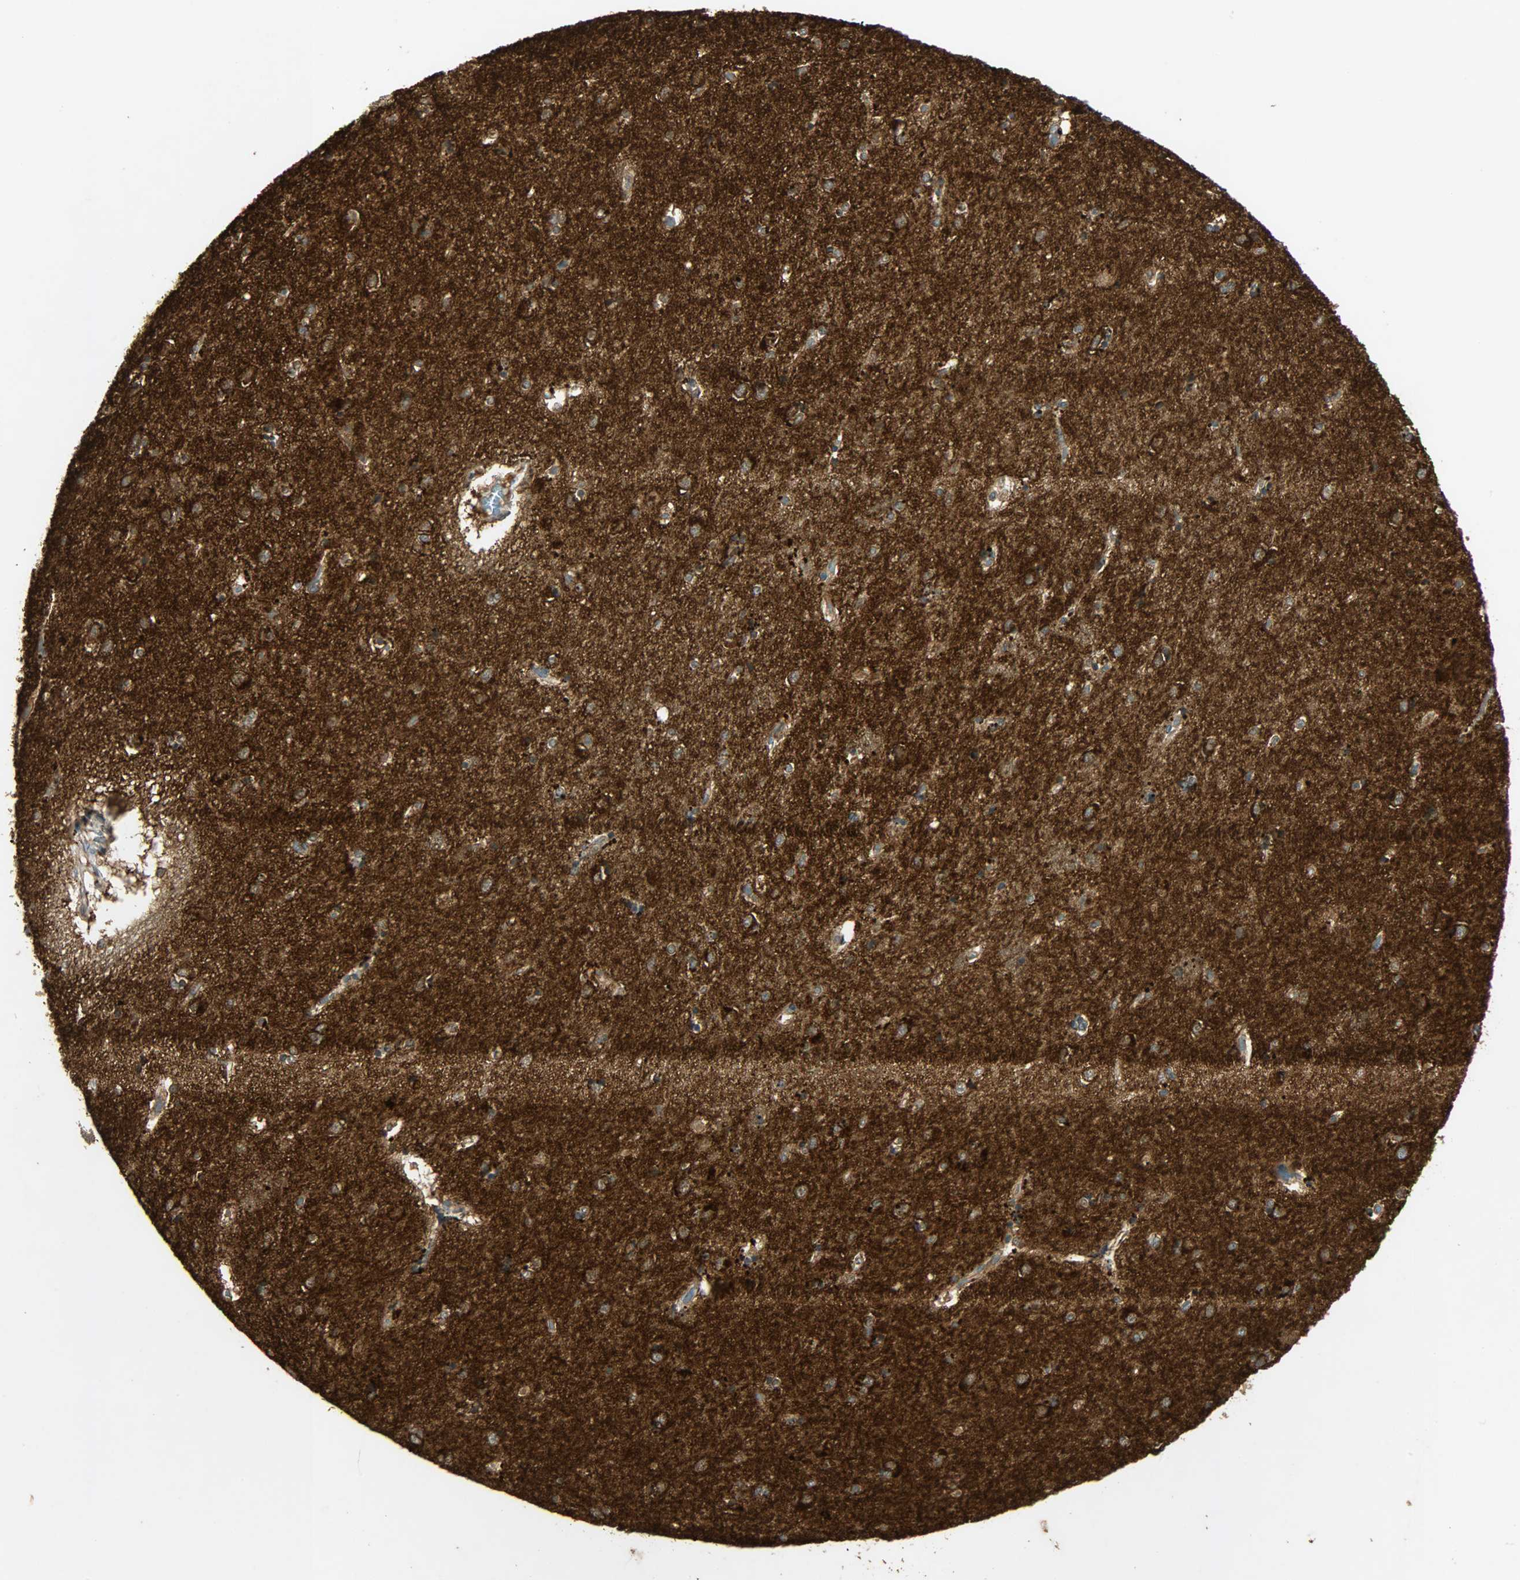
{"staining": {"intensity": "moderate", "quantity": ">75%", "location": "cytoplasmic/membranous"}, "tissue": "caudate", "cell_type": "Glial cells", "image_type": "normal", "snomed": [{"axis": "morphology", "description": "Normal tissue, NOS"}, {"axis": "topography", "description": "Lateral ventricle wall"}], "caption": "The photomicrograph reveals staining of unremarkable caudate, revealing moderate cytoplasmic/membranous protein positivity (brown color) within glial cells. The staining was performed using DAB (3,3'-diaminobenzidine), with brown indicating positive protein expression. Nuclei are stained blue with hematoxylin.", "gene": "ATP2B1", "patient": {"sex": "female", "age": 54}}